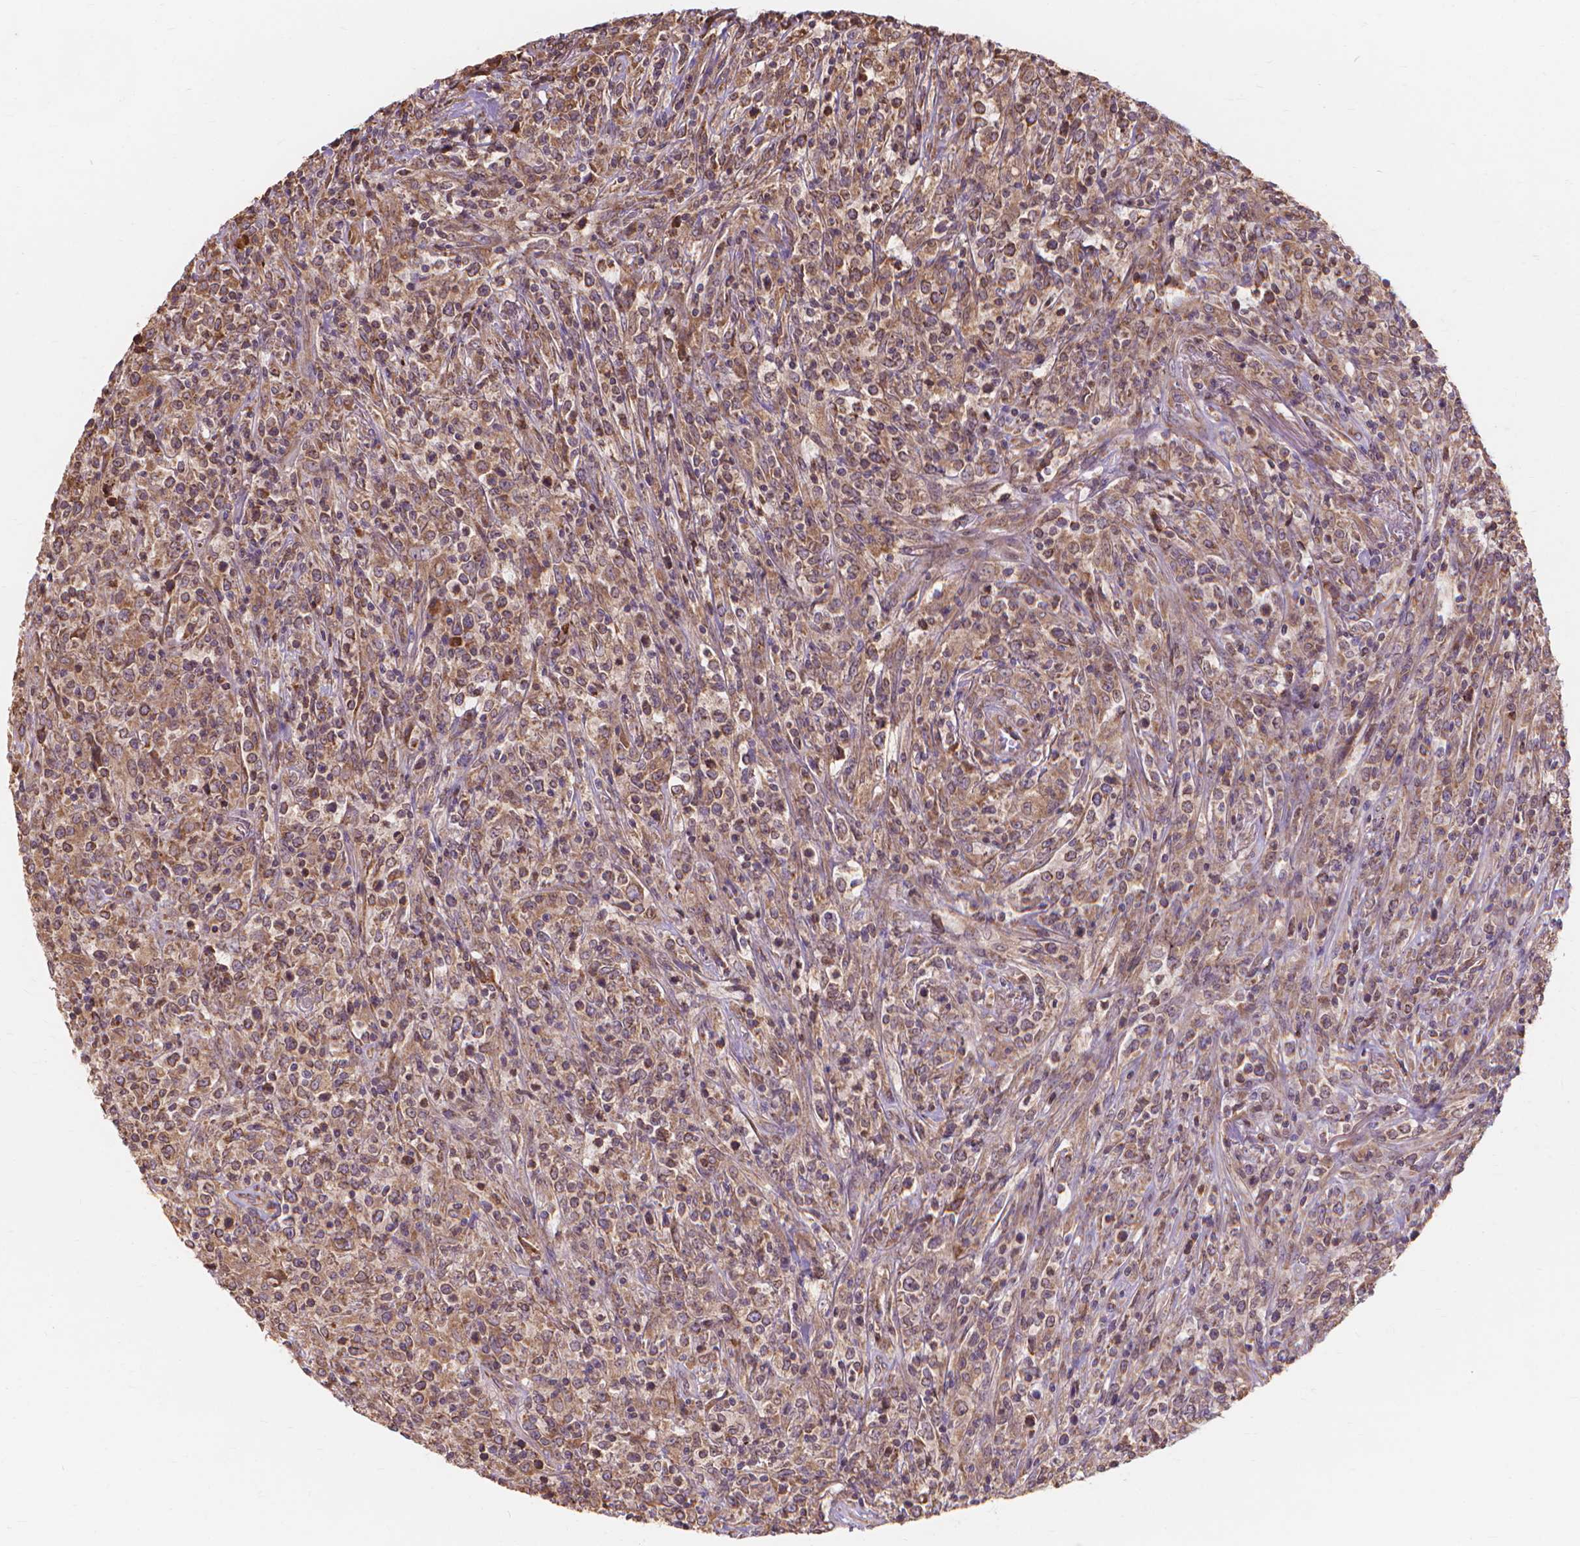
{"staining": {"intensity": "moderate", "quantity": ">75%", "location": "cytoplasmic/membranous"}, "tissue": "lymphoma", "cell_type": "Tumor cells", "image_type": "cancer", "snomed": [{"axis": "morphology", "description": "Malignant lymphoma, non-Hodgkin's type, High grade"}, {"axis": "topography", "description": "Lung"}], "caption": "Immunohistochemistry (IHC) staining of lymphoma, which demonstrates medium levels of moderate cytoplasmic/membranous positivity in approximately >75% of tumor cells indicating moderate cytoplasmic/membranous protein positivity. The staining was performed using DAB (brown) for protein detection and nuclei were counterstained in hematoxylin (blue).", "gene": "TAB2", "patient": {"sex": "male", "age": 79}}